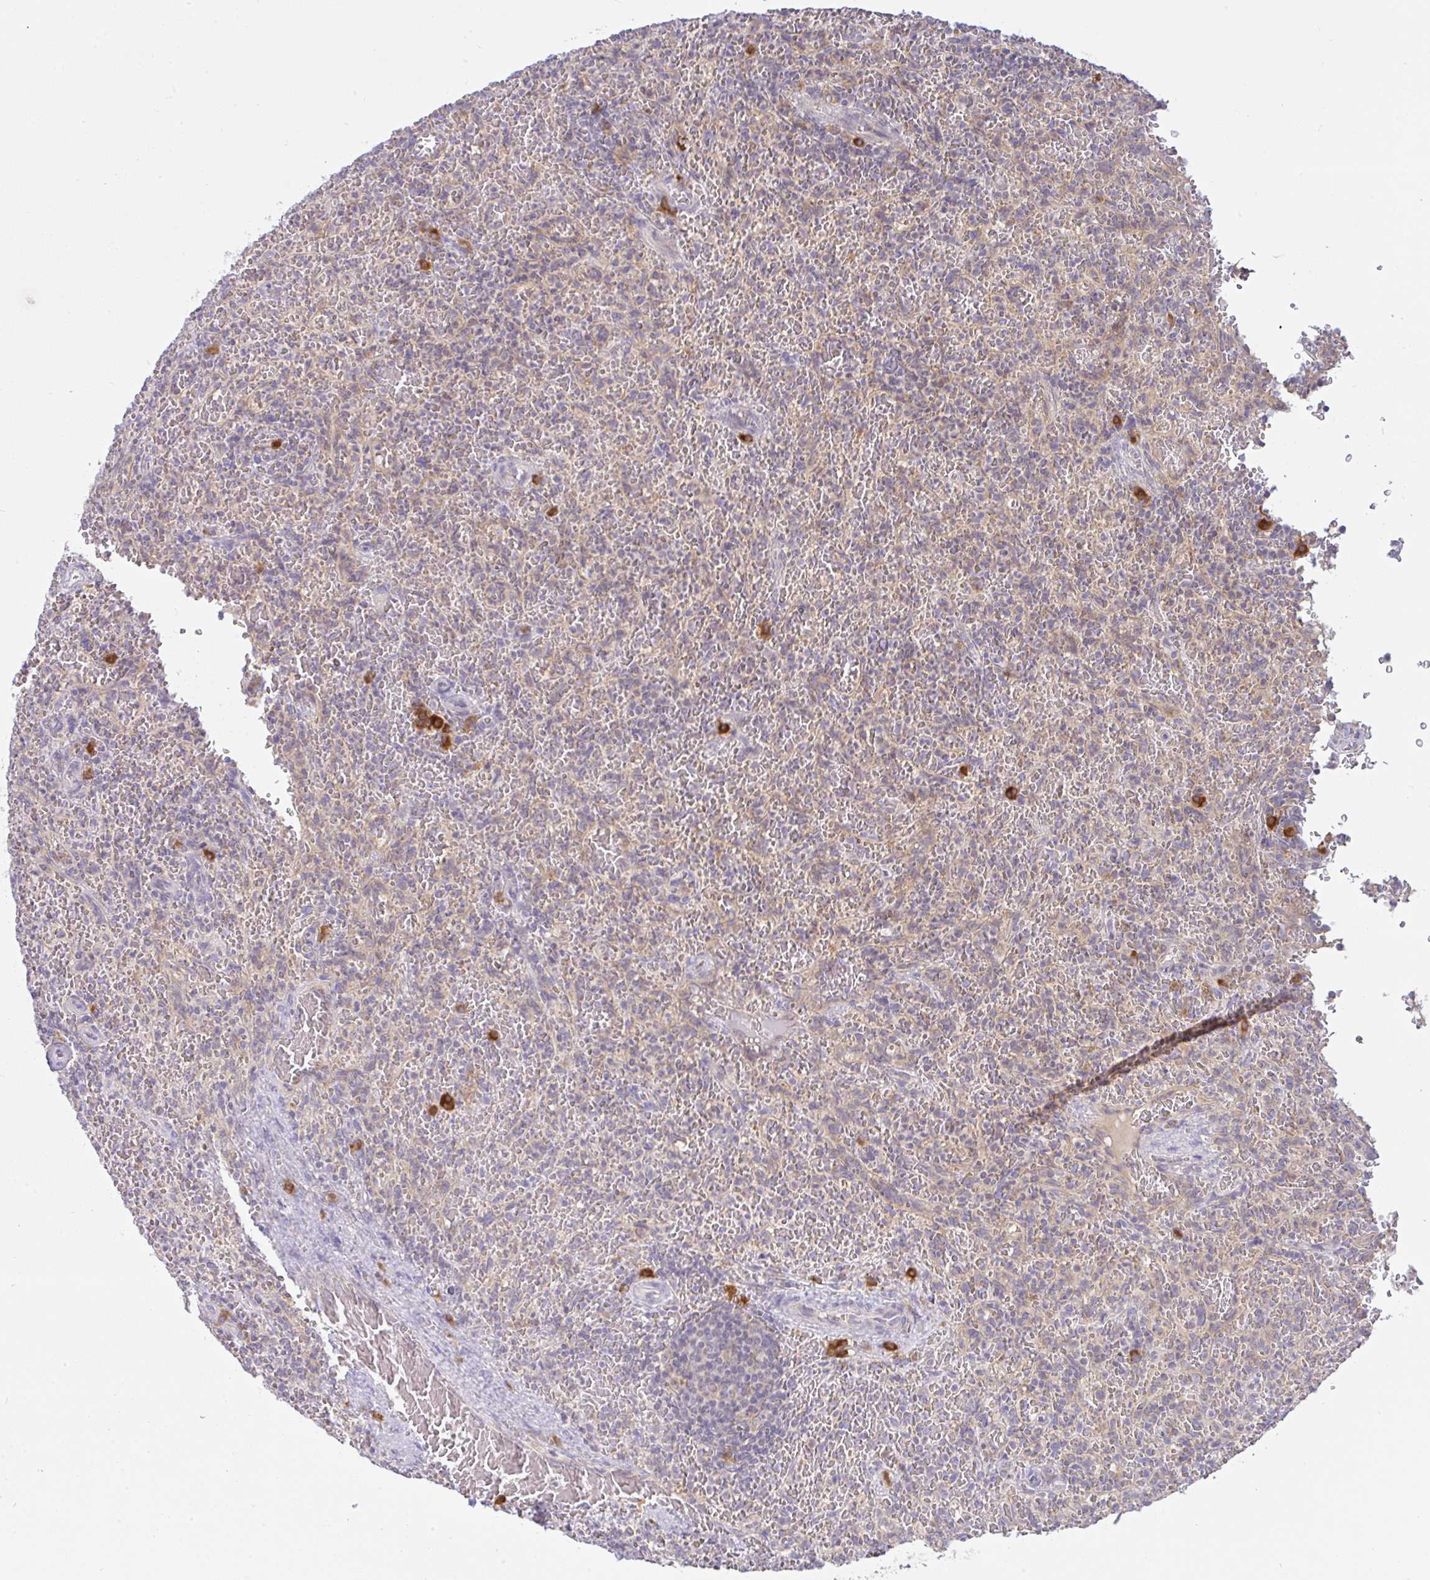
{"staining": {"intensity": "negative", "quantity": "none", "location": "none"}, "tissue": "lymphoma", "cell_type": "Tumor cells", "image_type": "cancer", "snomed": [{"axis": "morphology", "description": "Malignant lymphoma, non-Hodgkin's type, Low grade"}, {"axis": "topography", "description": "Spleen"}], "caption": "DAB immunohistochemical staining of human malignant lymphoma, non-Hodgkin's type (low-grade) reveals no significant expression in tumor cells. (DAB (3,3'-diaminobenzidine) immunohistochemistry, high magnification).", "gene": "DERL2", "patient": {"sex": "female", "age": 64}}